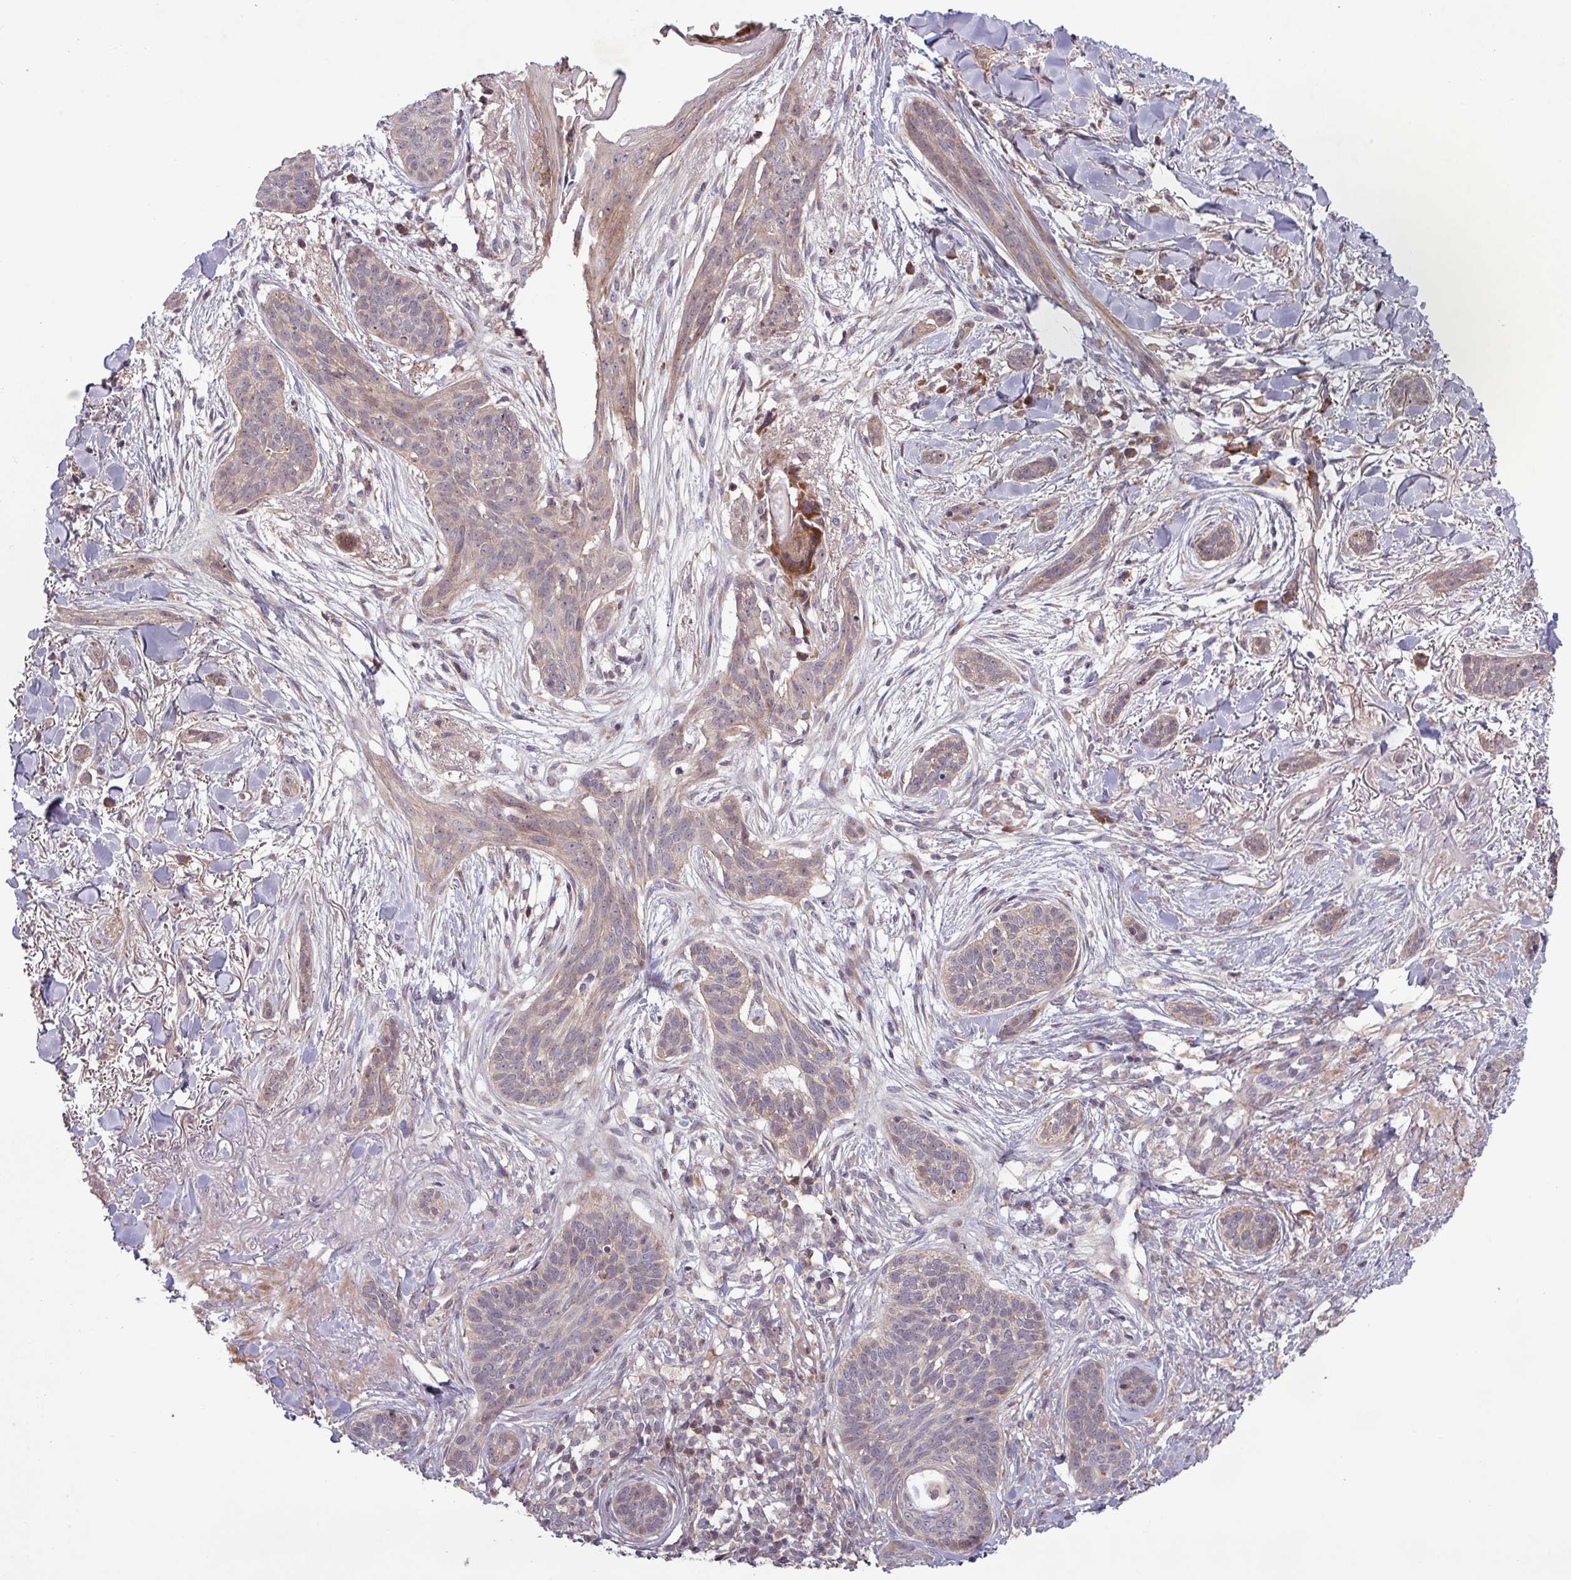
{"staining": {"intensity": "weak", "quantity": "25%-75%", "location": "cytoplasmic/membranous"}, "tissue": "skin cancer", "cell_type": "Tumor cells", "image_type": "cancer", "snomed": [{"axis": "morphology", "description": "Basal cell carcinoma"}, {"axis": "topography", "description": "Skin"}], "caption": "This micrograph shows IHC staining of human skin basal cell carcinoma, with low weak cytoplasmic/membranous expression in about 25%-75% of tumor cells.", "gene": "TNFSF12", "patient": {"sex": "male", "age": 52}}